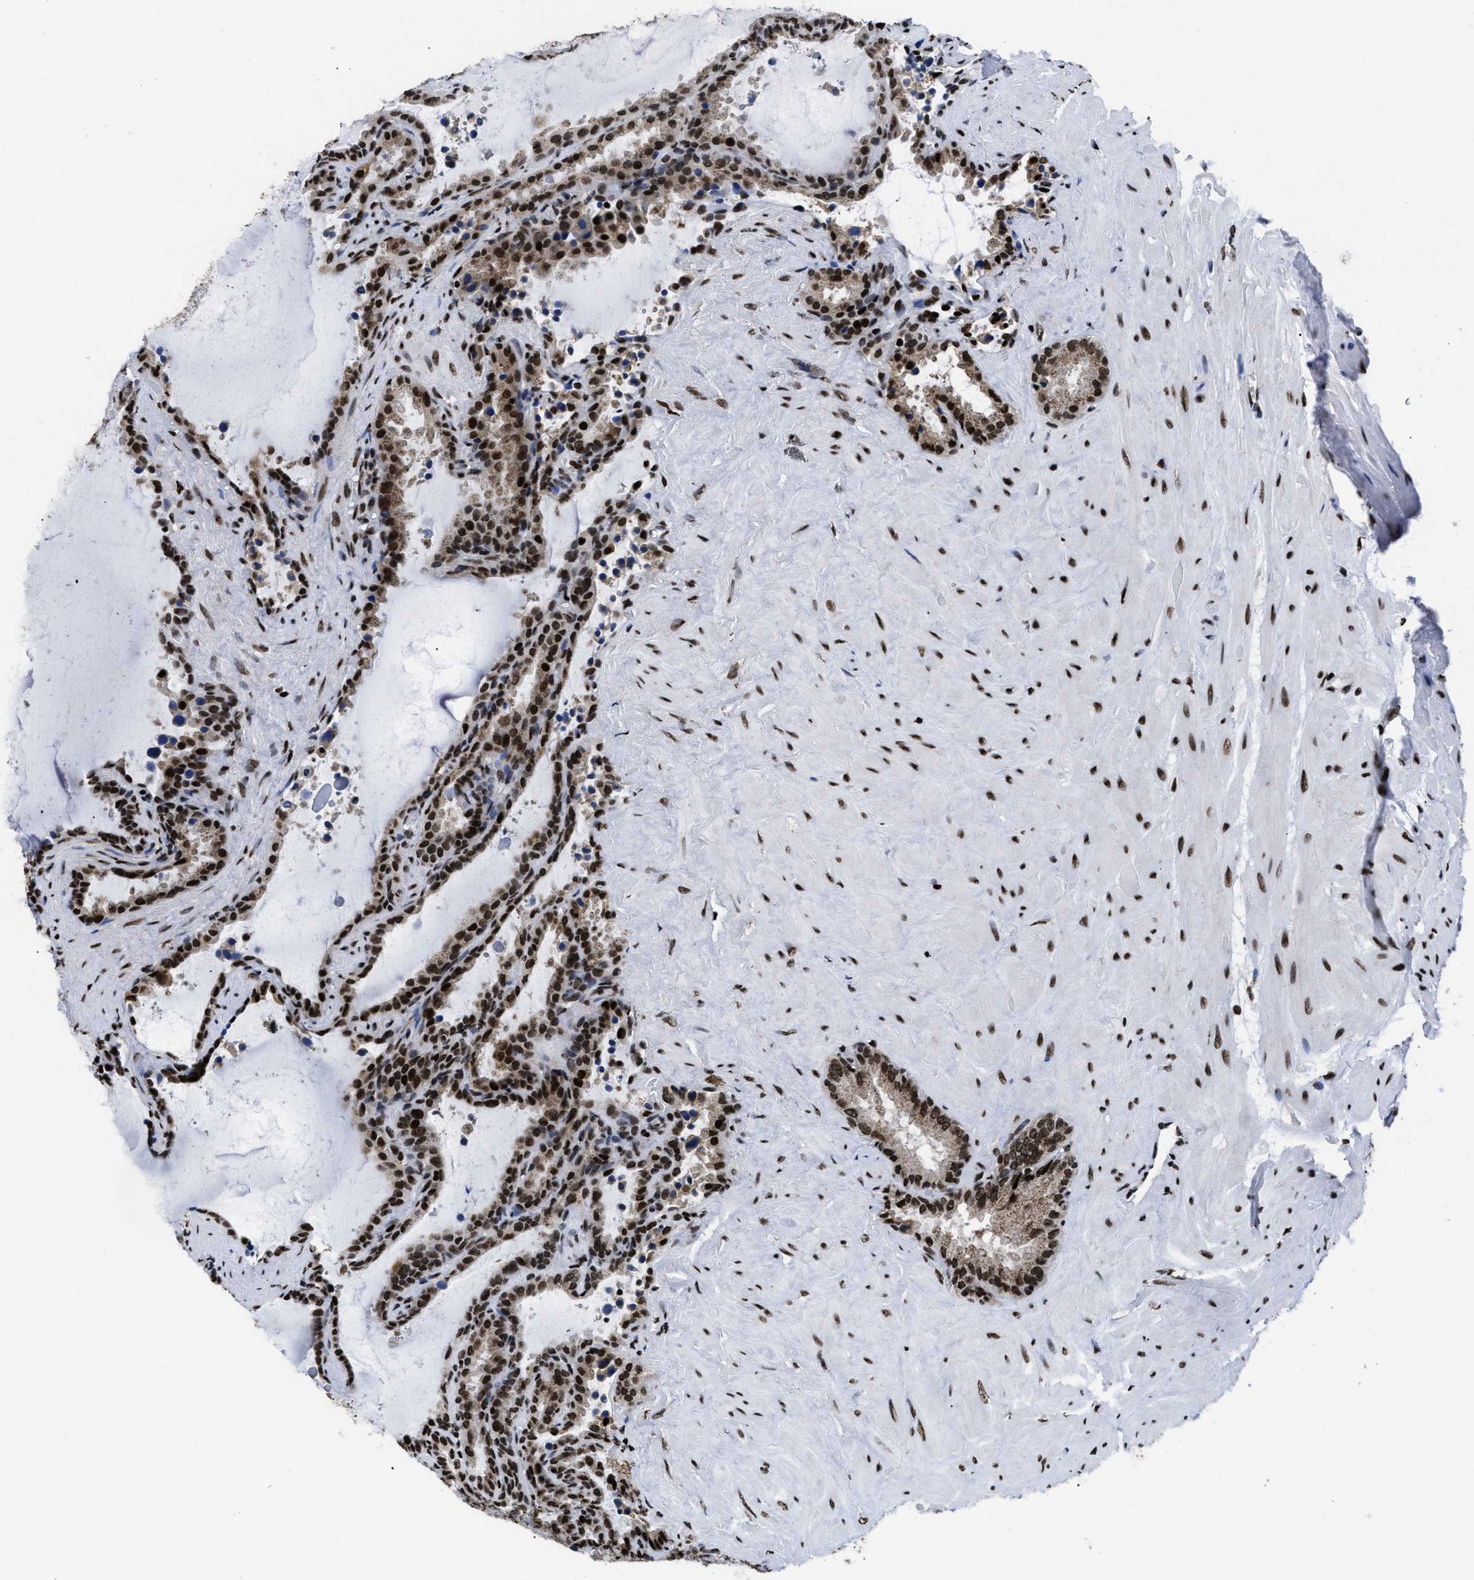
{"staining": {"intensity": "strong", "quantity": ">75%", "location": "cytoplasmic/membranous,nuclear"}, "tissue": "seminal vesicle", "cell_type": "Glandular cells", "image_type": "normal", "snomed": [{"axis": "morphology", "description": "Normal tissue, NOS"}, {"axis": "topography", "description": "Seminal veicle"}], "caption": "Unremarkable seminal vesicle reveals strong cytoplasmic/membranous,nuclear positivity in approximately >75% of glandular cells (Stains: DAB in brown, nuclei in blue, Microscopy: brightfield microscopy at high magnification)..", "gene": "CALHM3", "patient": {"sex": "male", "age": 46}}